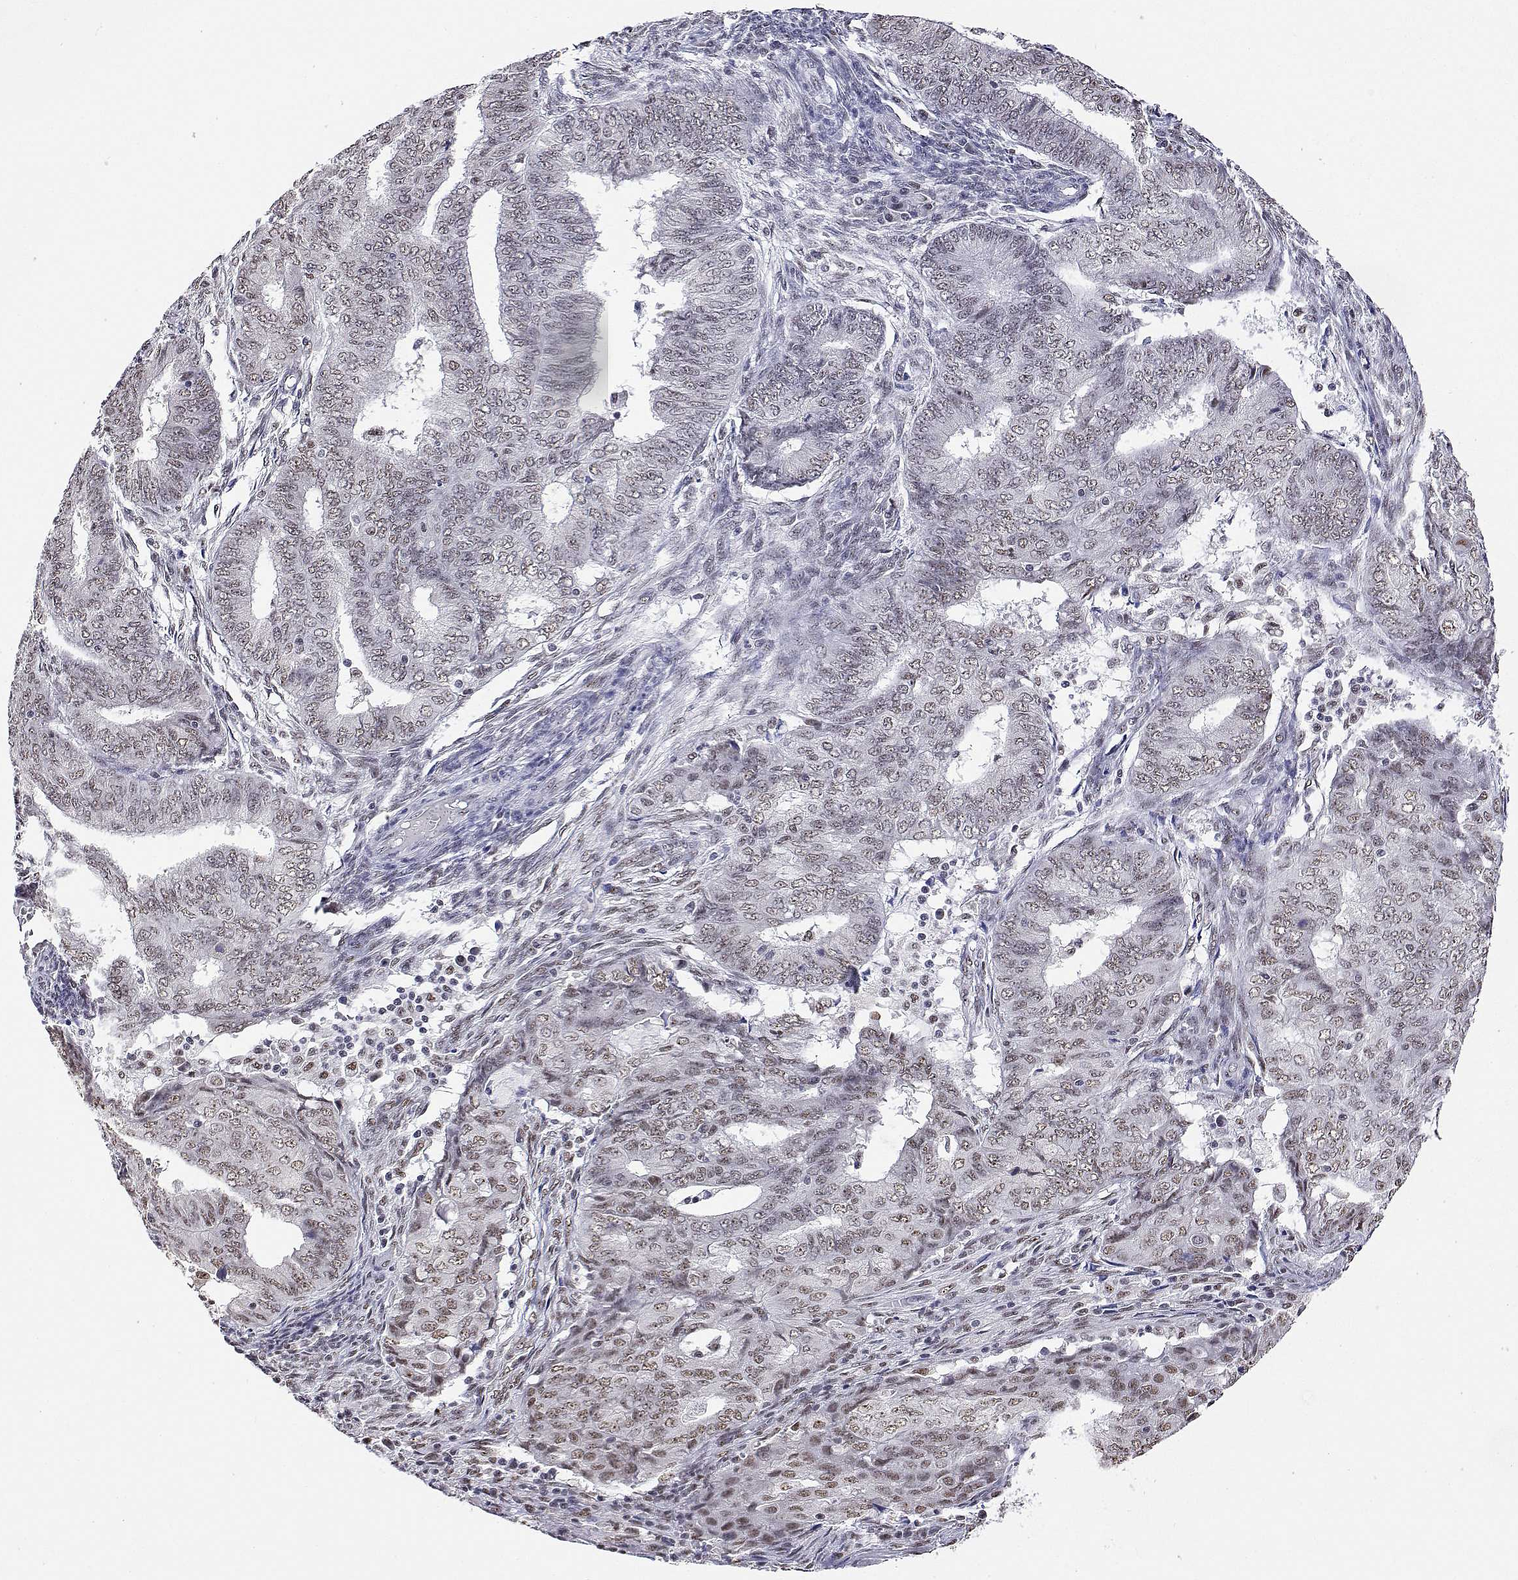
{"staining": {"intensity": "weak", "quantity": ">75%", "location": "nuclear"}, "tissue": "endometrial cancer", "cell_type": "Tumor cells", "image_type": "cancer", "snomed": [{"axis": "morphology", "description": "Adenocarcinoma, NOS"}, {"axis": "topography", "description": "Endometrium"}], "caption": "IHC image of human endometrial adenocarcinoma stained for a protein (brown), which shows low levels of weak nuclear staining in approximately >75% of tumor cells.", "gene": "ADAR", "patient": {"sex": "female", "age": 62}}